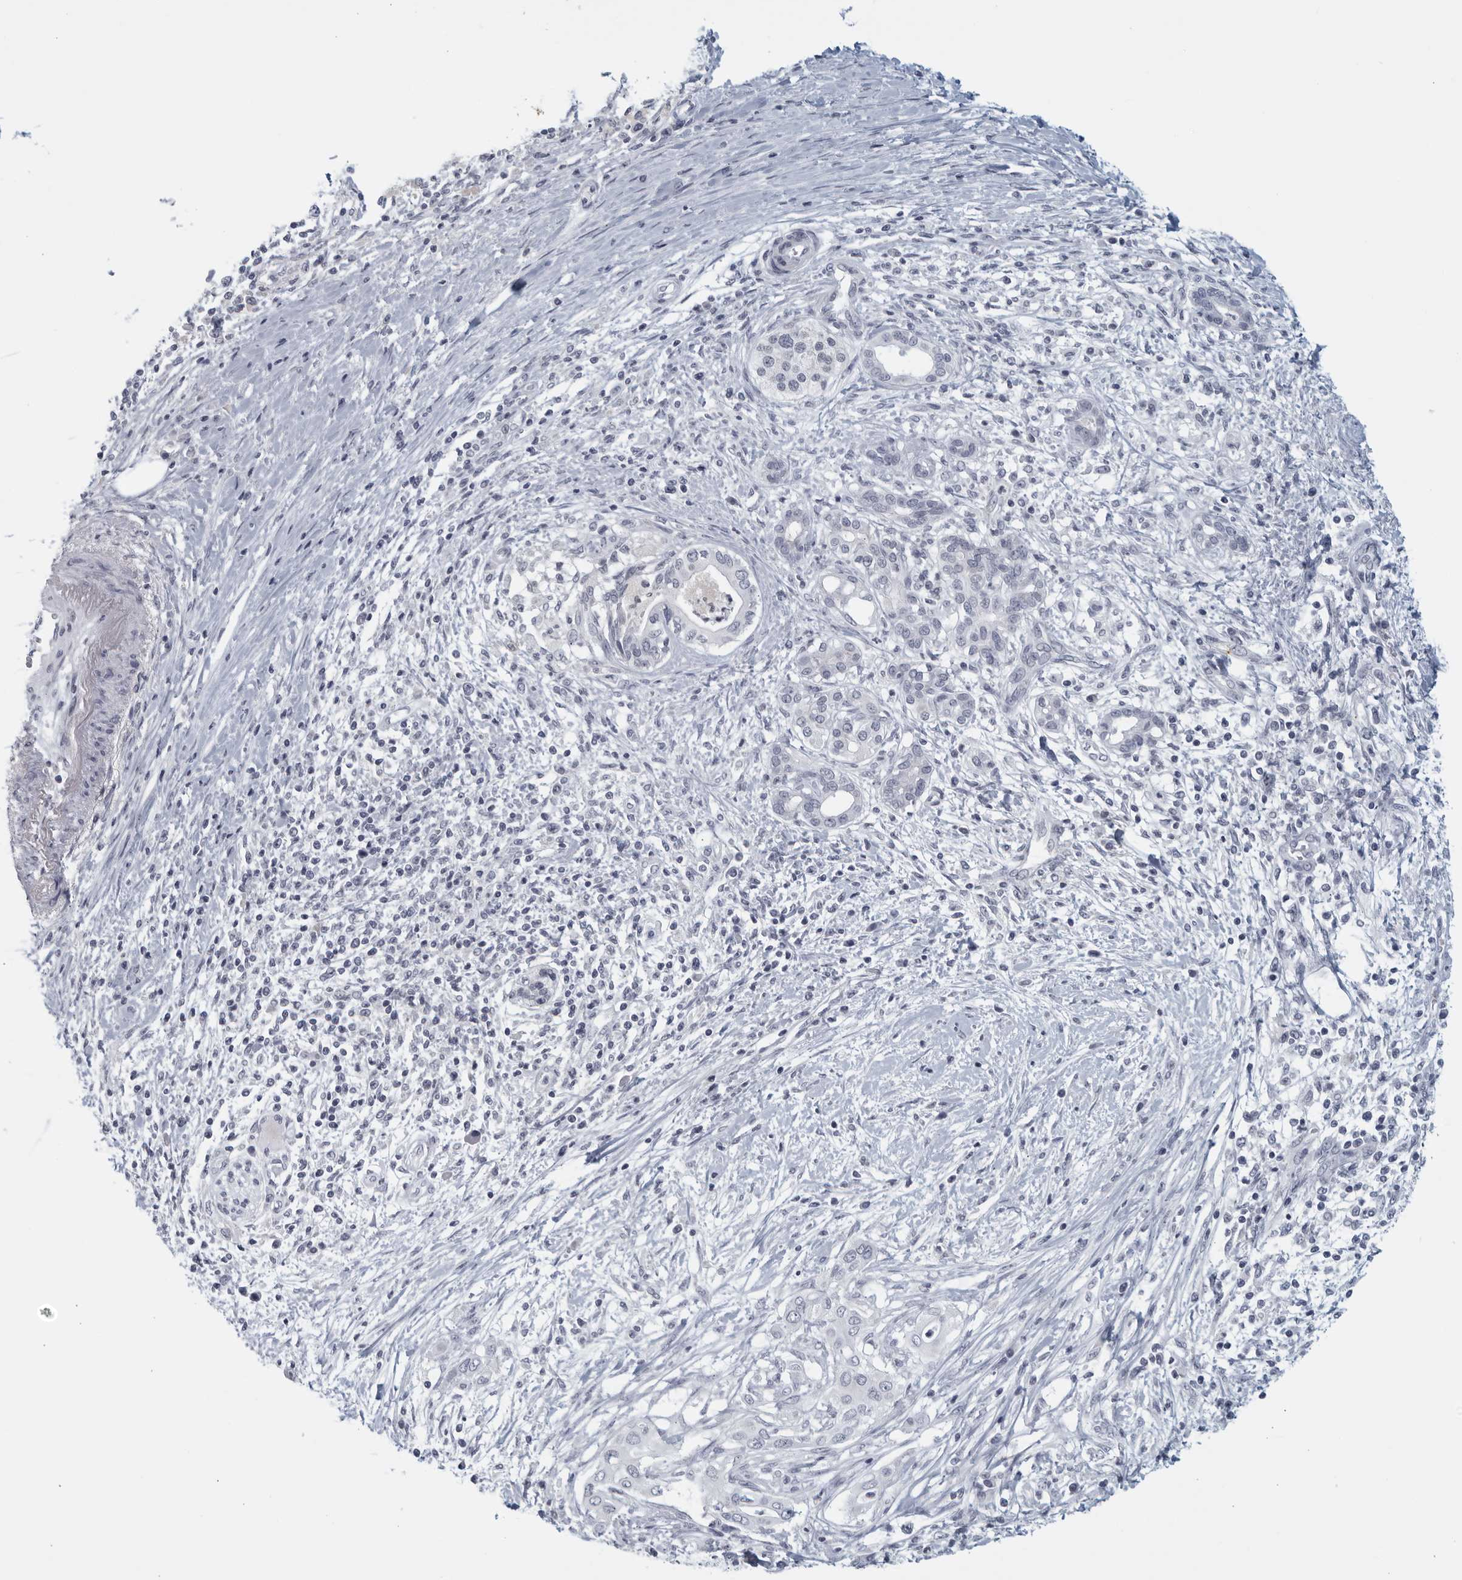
{"staining": {"intensity": "negative", "quantity": "none", "location": "none"}, "tissue": "pancreatic cancer", "cell_type": "Tumor cells", "image_type": "cancer", "snomed": [{"axis": "morphology", "description": "Adenocarcinoma, NOS"}, {"axis": "topography", "description": "Pancreas"}], "caption": "Immunohistochemistry photomicrograph of neoplastic tissue: human pancreatic adenocarcinoma stained with DAB displays no significant protein positivity in tumor cells.", "gene": "MATN1", "patient": {"sex": "male", "age": 58}}